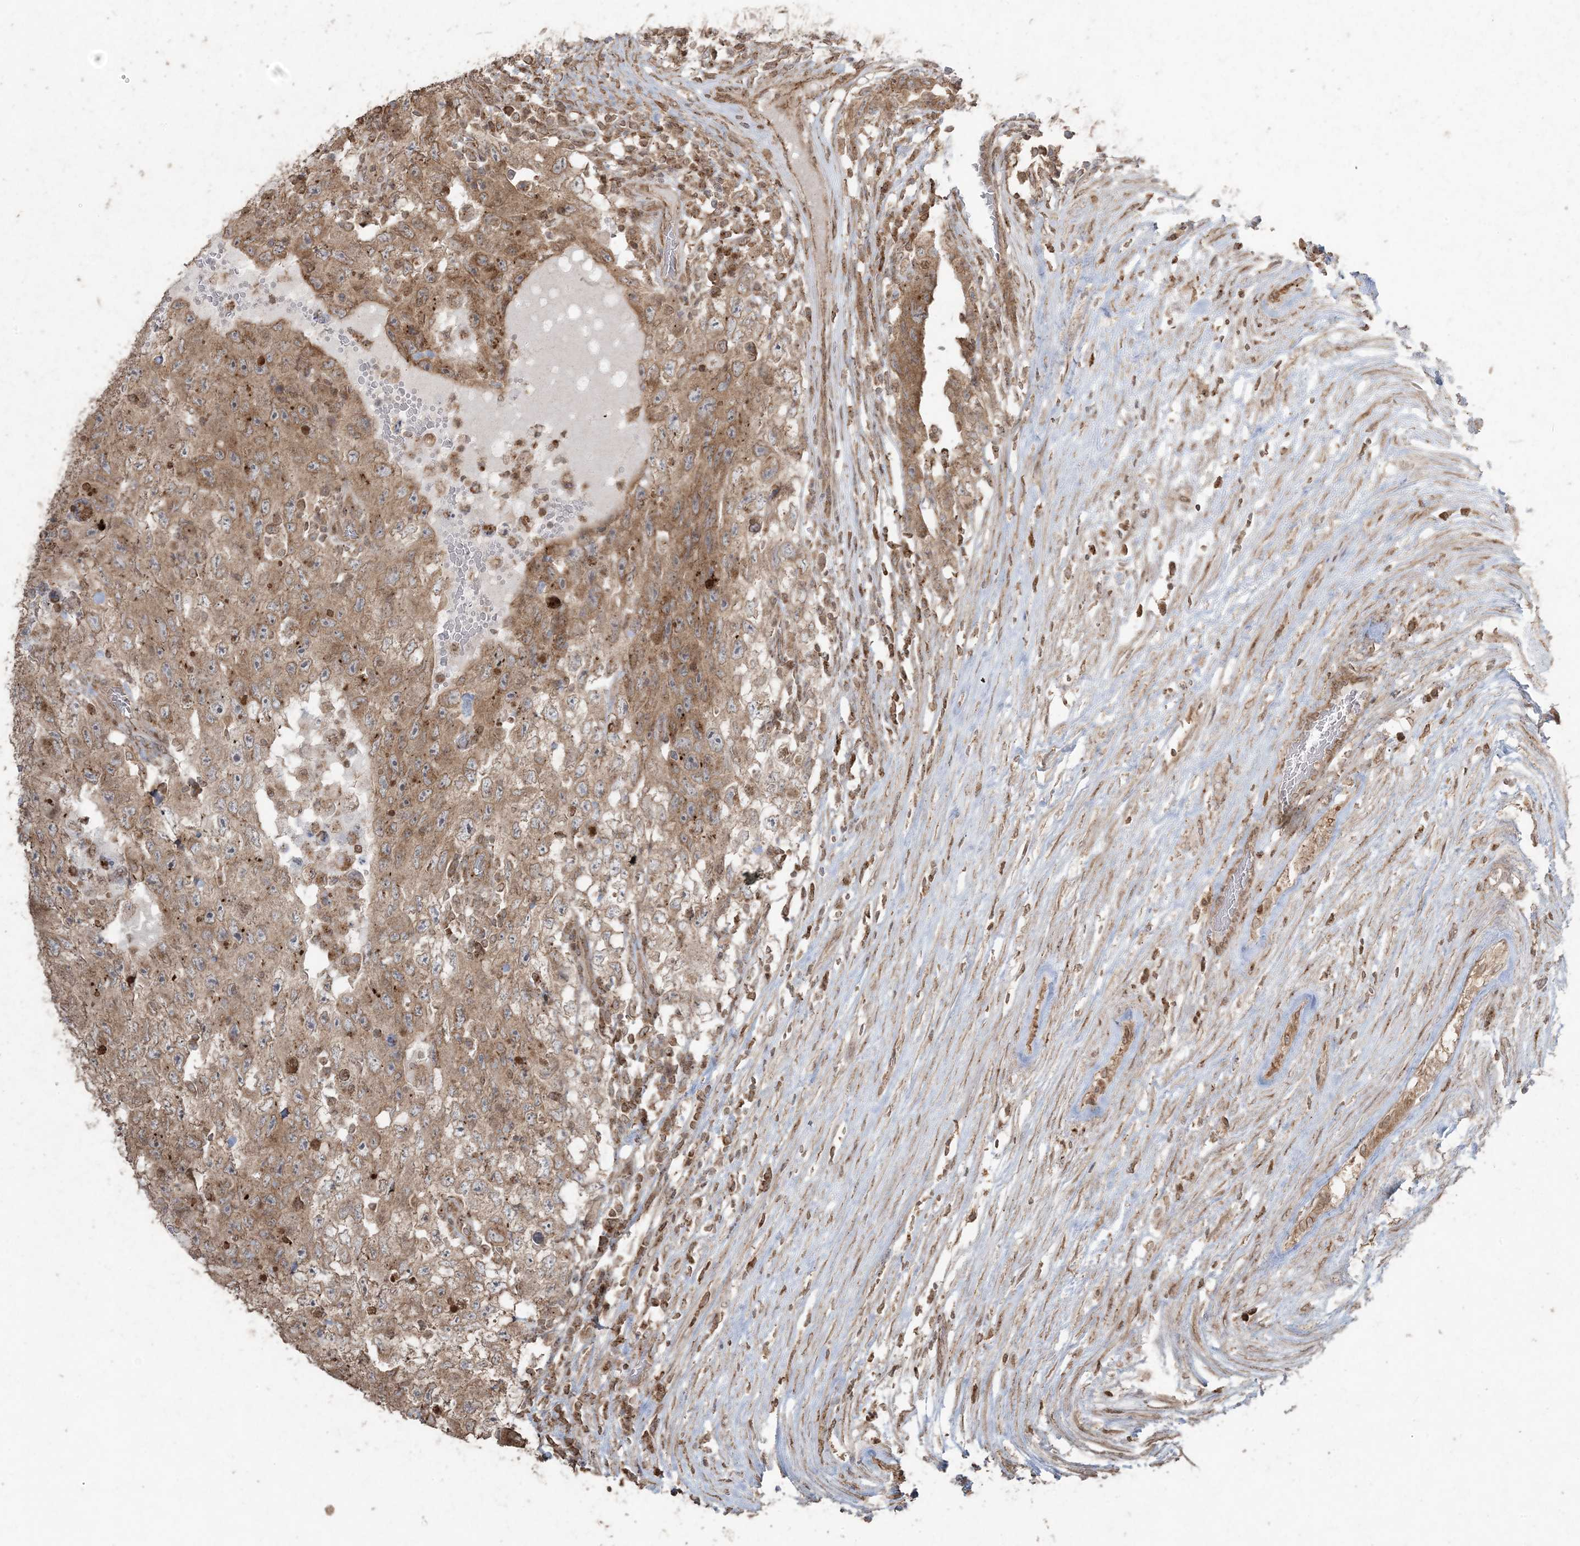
{"staining": {"intensity": "moderate", "quantity": ">75%", "location": "cytoplasmic/membranous"}, "tissue": "testis cancer", "cell_type": "Tumor cells", "image_type": "cancer", "snomed": [{"axis": "morphology", "description": "Carcinoma, Embryonal, NOS"}, {"axis": "topography", "description": "Testis"}], "caption": "A brown stain shows moderate cytoplasmic/membranous expression of a protein in testis cancer (embryonal carcinoma) tumor cells.", "gene": "DDX19B", "patient": {"sex": "male", "age": 26}}